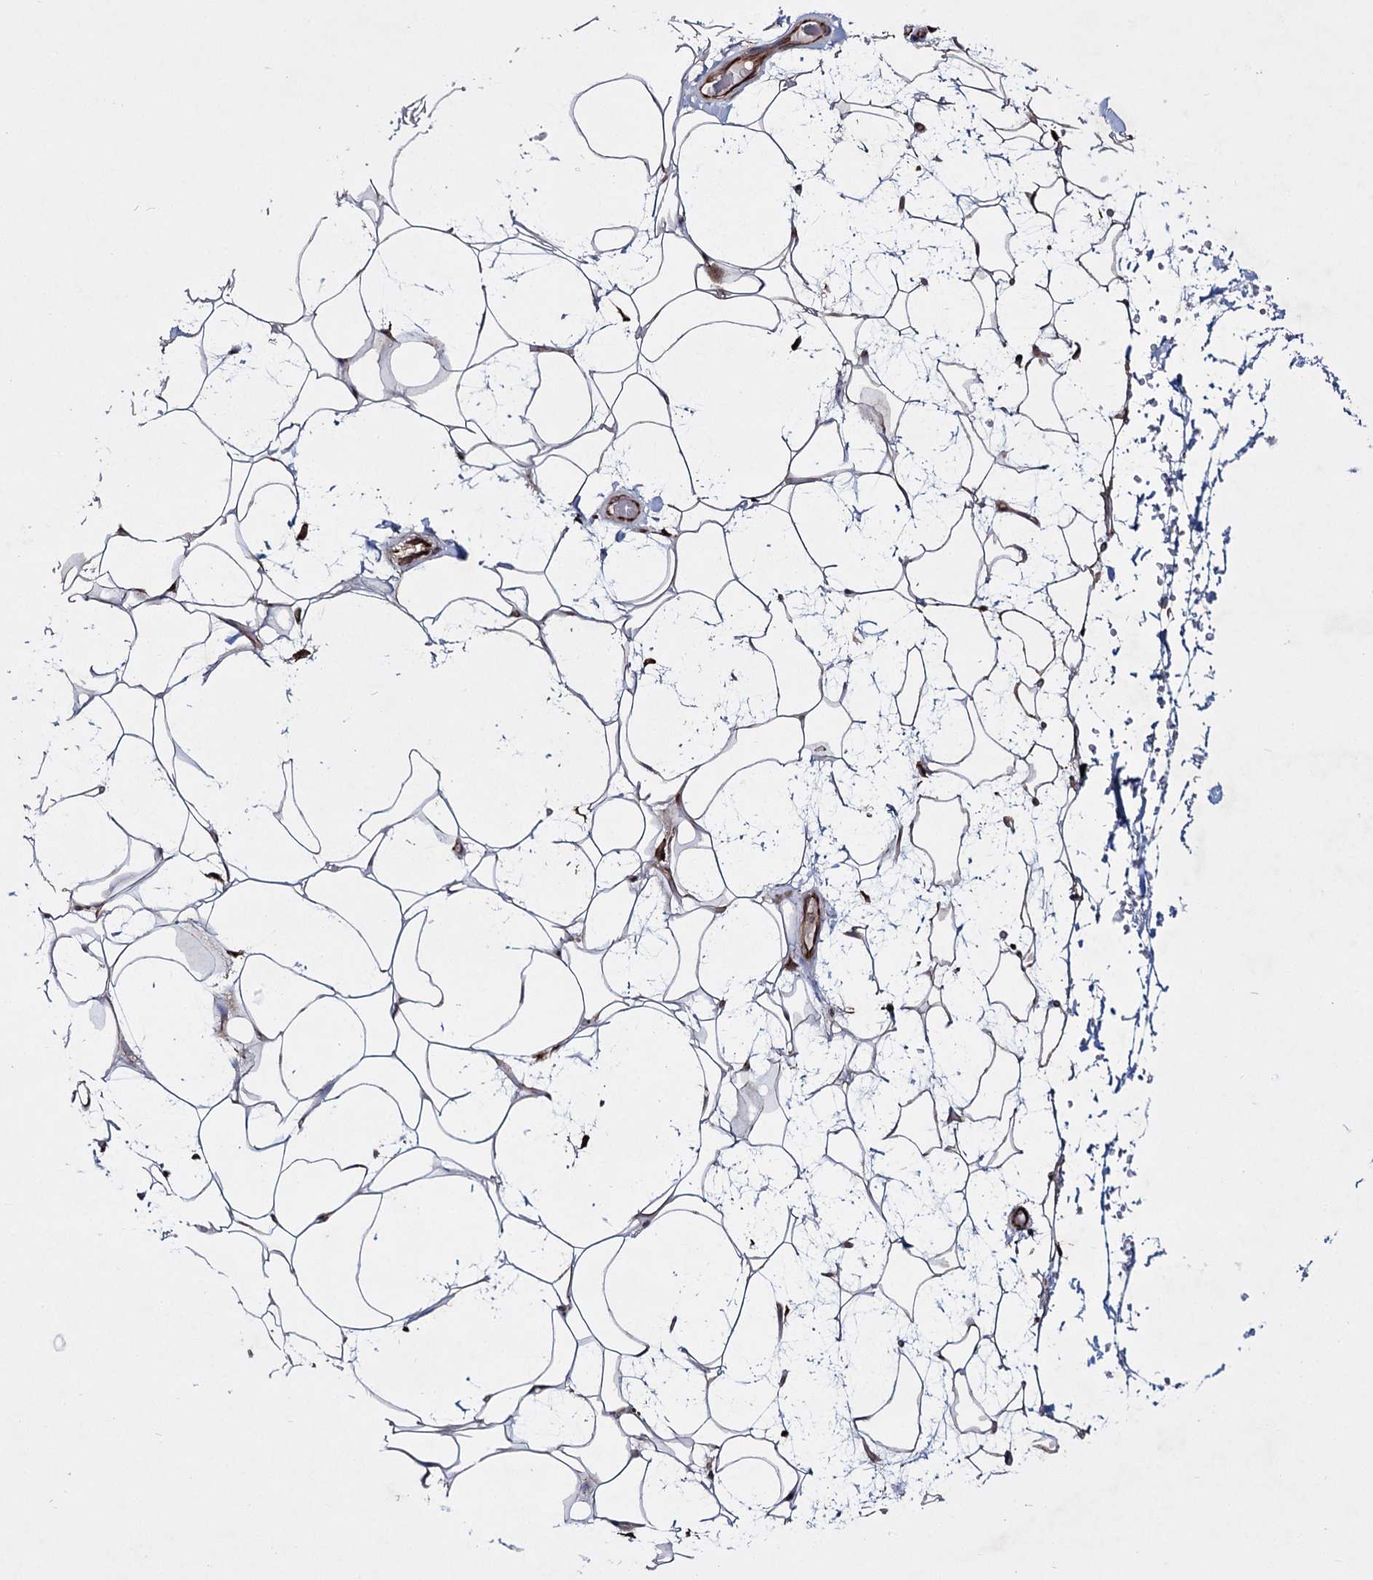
{"staining": {"intensity": "negative", "quantity": "none", "location": "none"}, "tissue": "adipose tissue", "cell_type": "Adipocytes", "image_type": "normal", "snomed": [{"axis": "morphology", "description": "Normal tissue, NOS"}, {"axis": "topography", "description": "Breast"}], "caption": "Adipocytes are negative for brown protein staining in benign adipose tissue. Nuclei are stained in blue.", "gene": "HECTD2", "patient": {"sex": "female", "age": 26}}